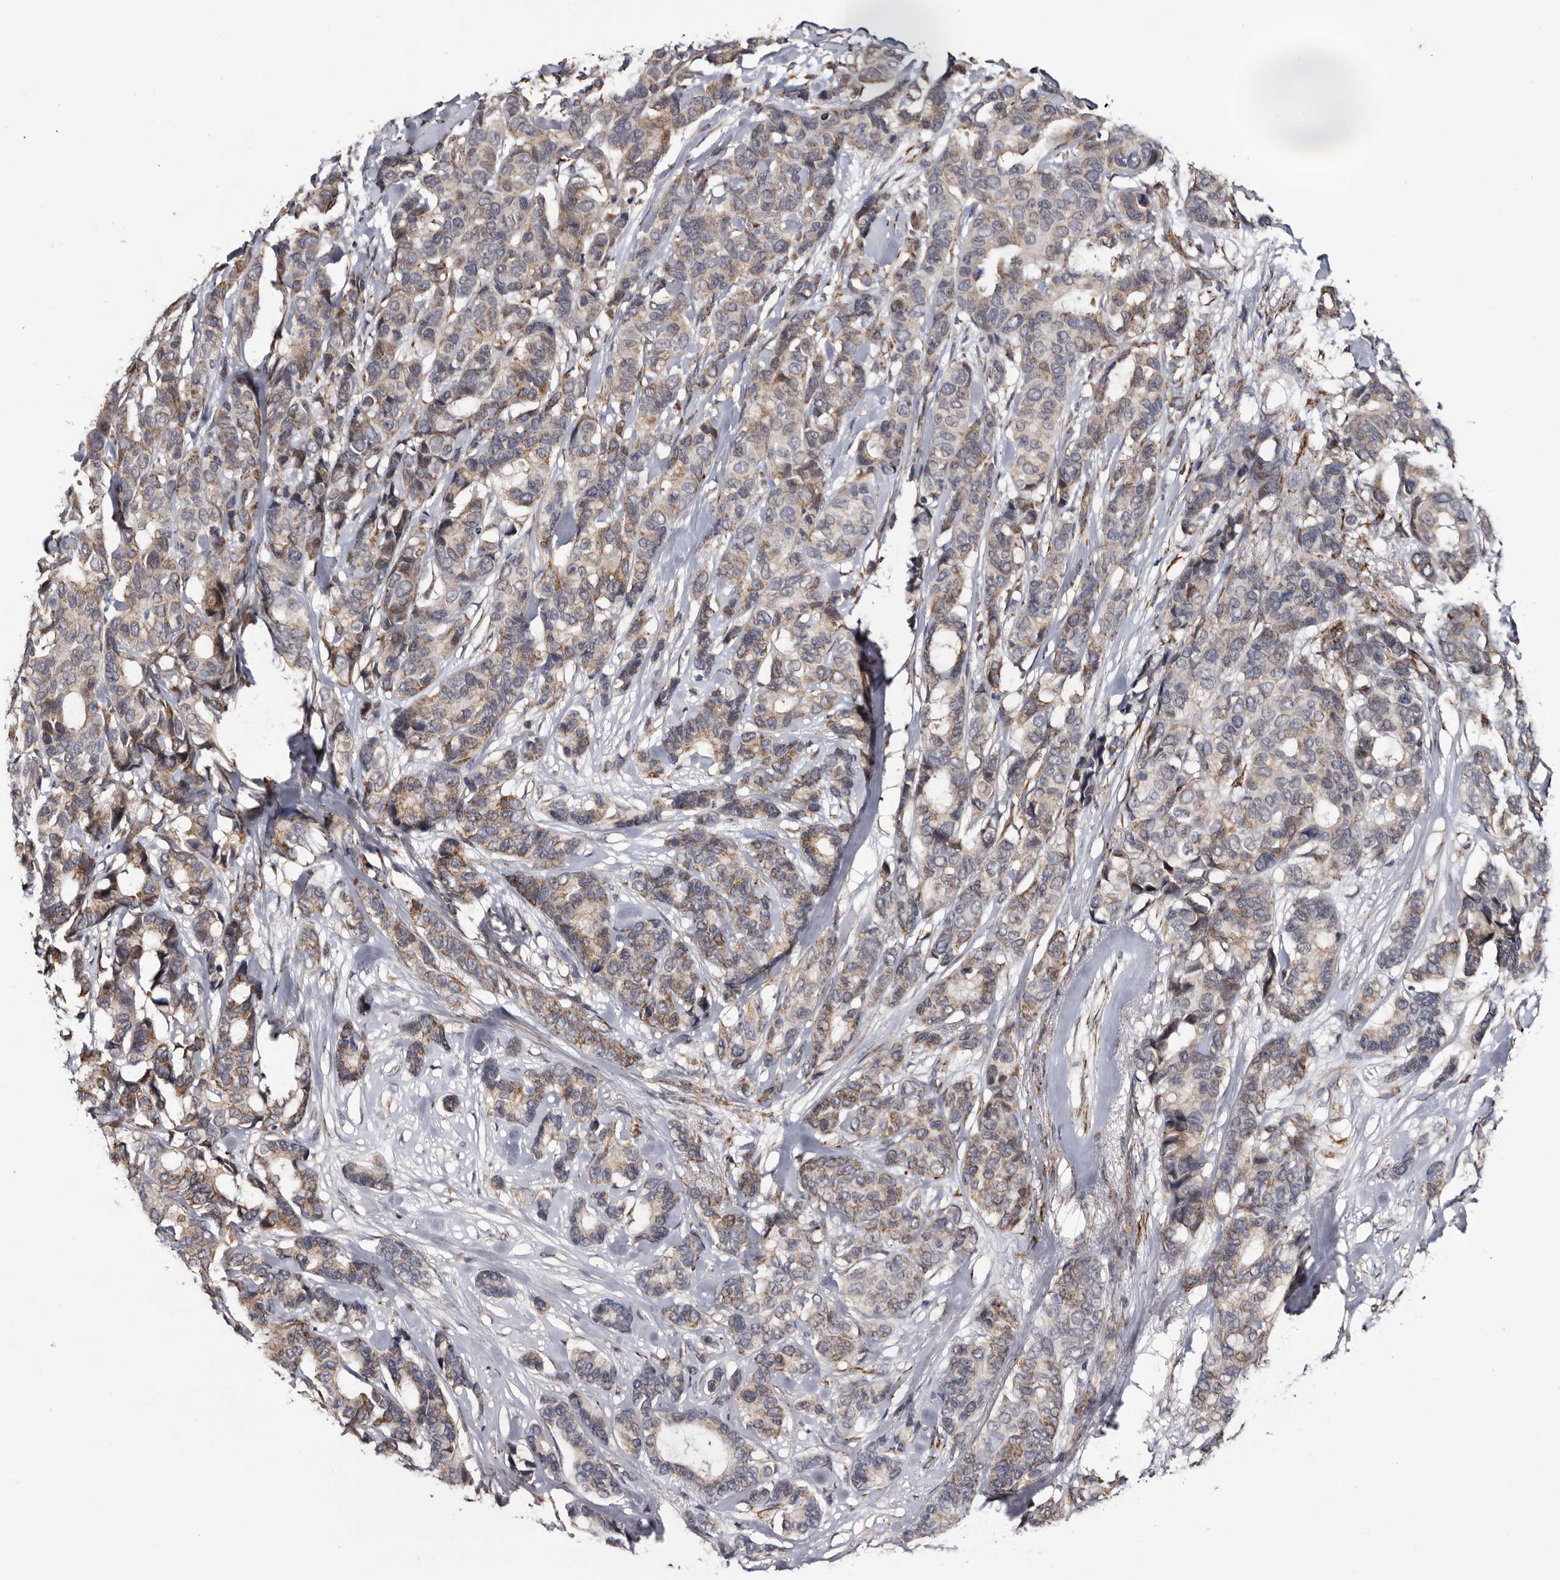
{"staining": {"intensity": "weak", "quantity": "25%-75%", "location": "cytoplasmic/membranous"}, "tissue": "breast cancer", "cell_type": "Tumor cells", "image_type": "cancer", "snomed": [{"axis": "morphology", "description": "Duct carcinoma"}, {"axis": "topography", "description": "Breast"}], "caption": "Brown immunohistochemical staining in breast infiltrating ductal carcinoma exhibits weak cytoplasmic/membranous expression in approximately 25%-75% of tumor cells.", "gene": "ARMCX2", "patient": {"sex": "female", "age": 87}}